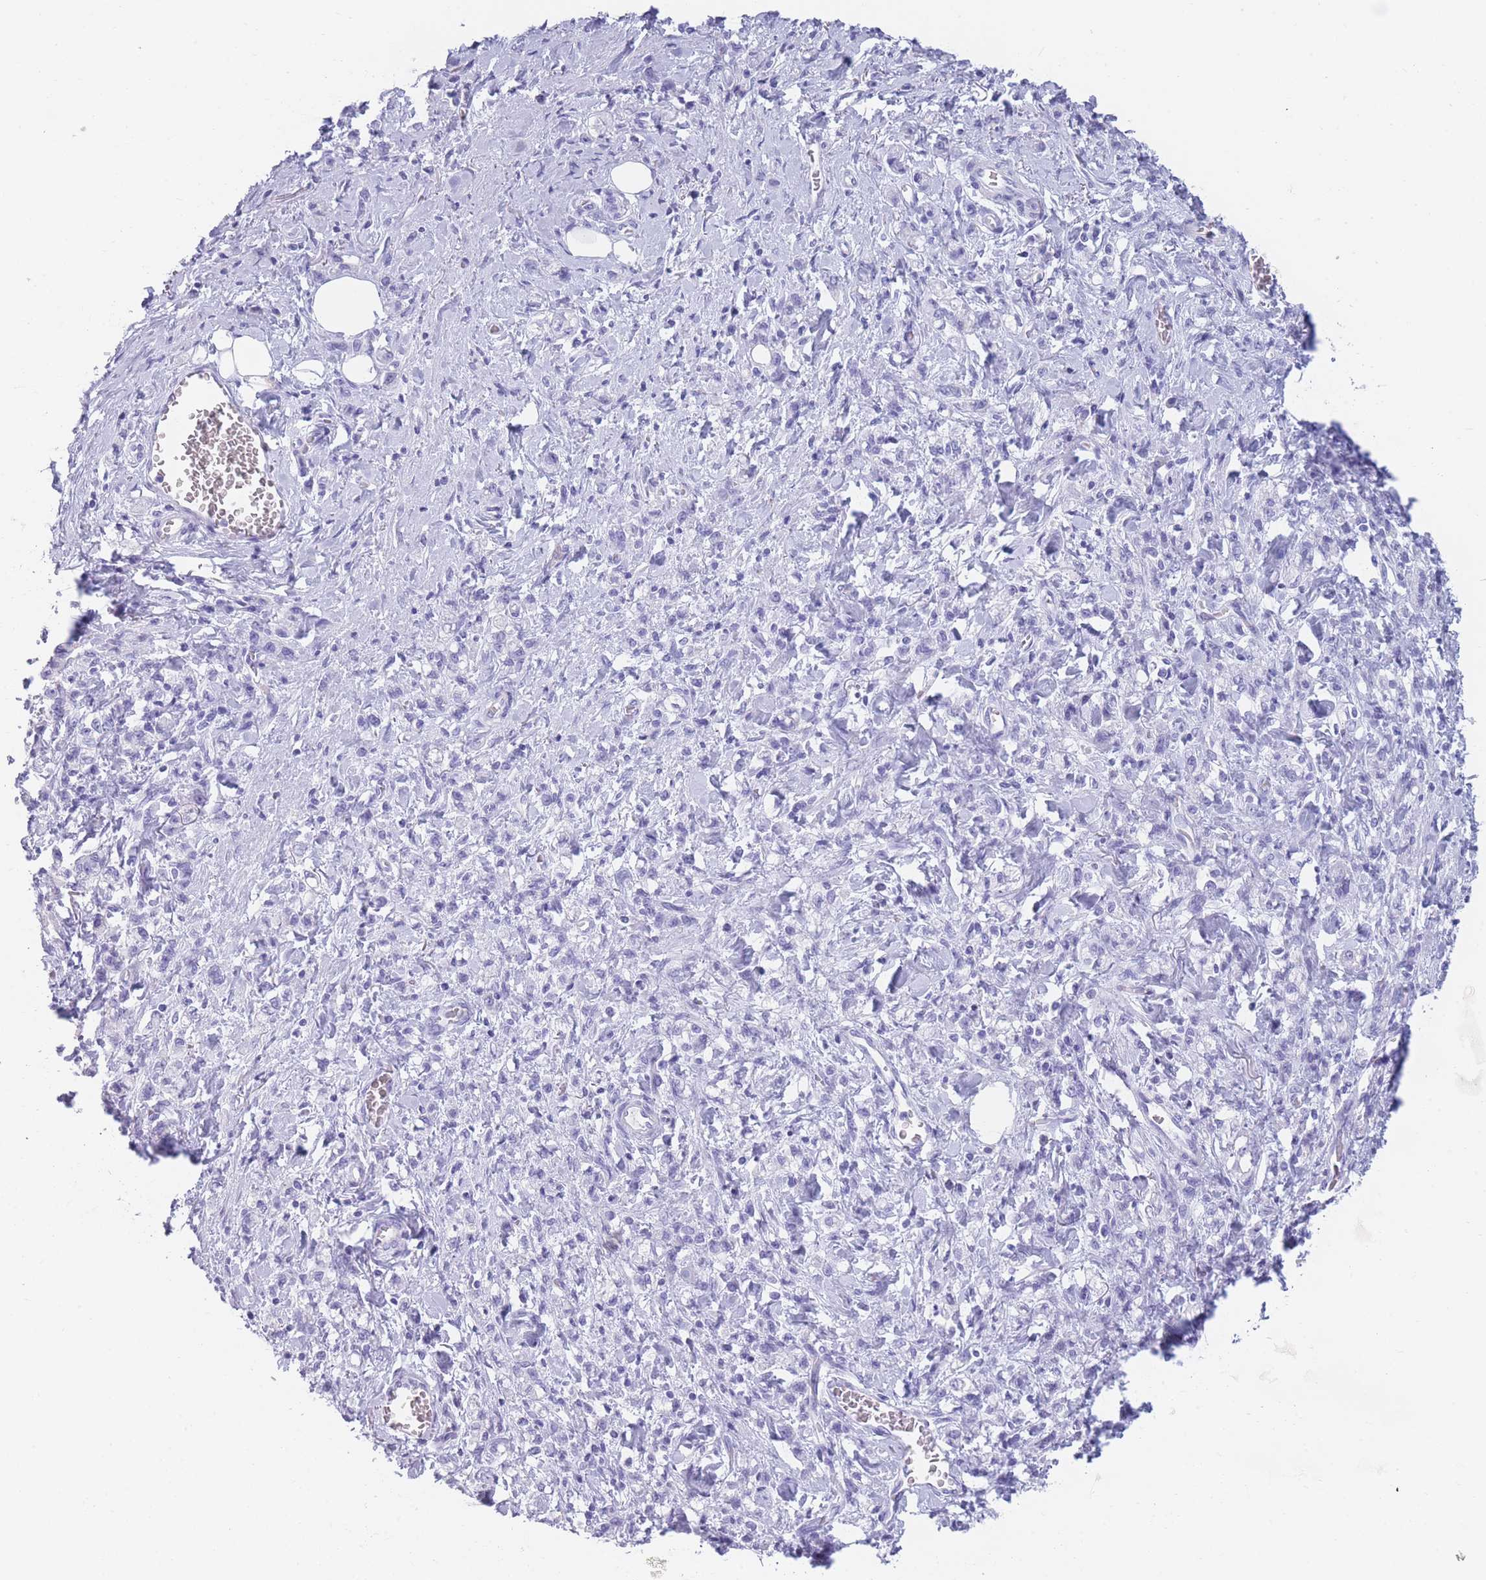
{"staining": {"intensity": "negative", "quantity": "none", "location": "none"}, "tissue": "stomach cancer", "cell_type": "Tumor cells", "image_type": "cancer", "snomed": [{"axis": "morphology", "description": "Adenocarcinoma, NOS"}, {"axis": "topography", "description": "Stomach"}], "caption": "A high-resolution histopathology image shows immunohistochemistry staining of adenocarcinoma (stomach), which reveals no significant expression in tumor cells.", "gene": "TNFSF11", "patient": {"sex": "male", "age": 77}}